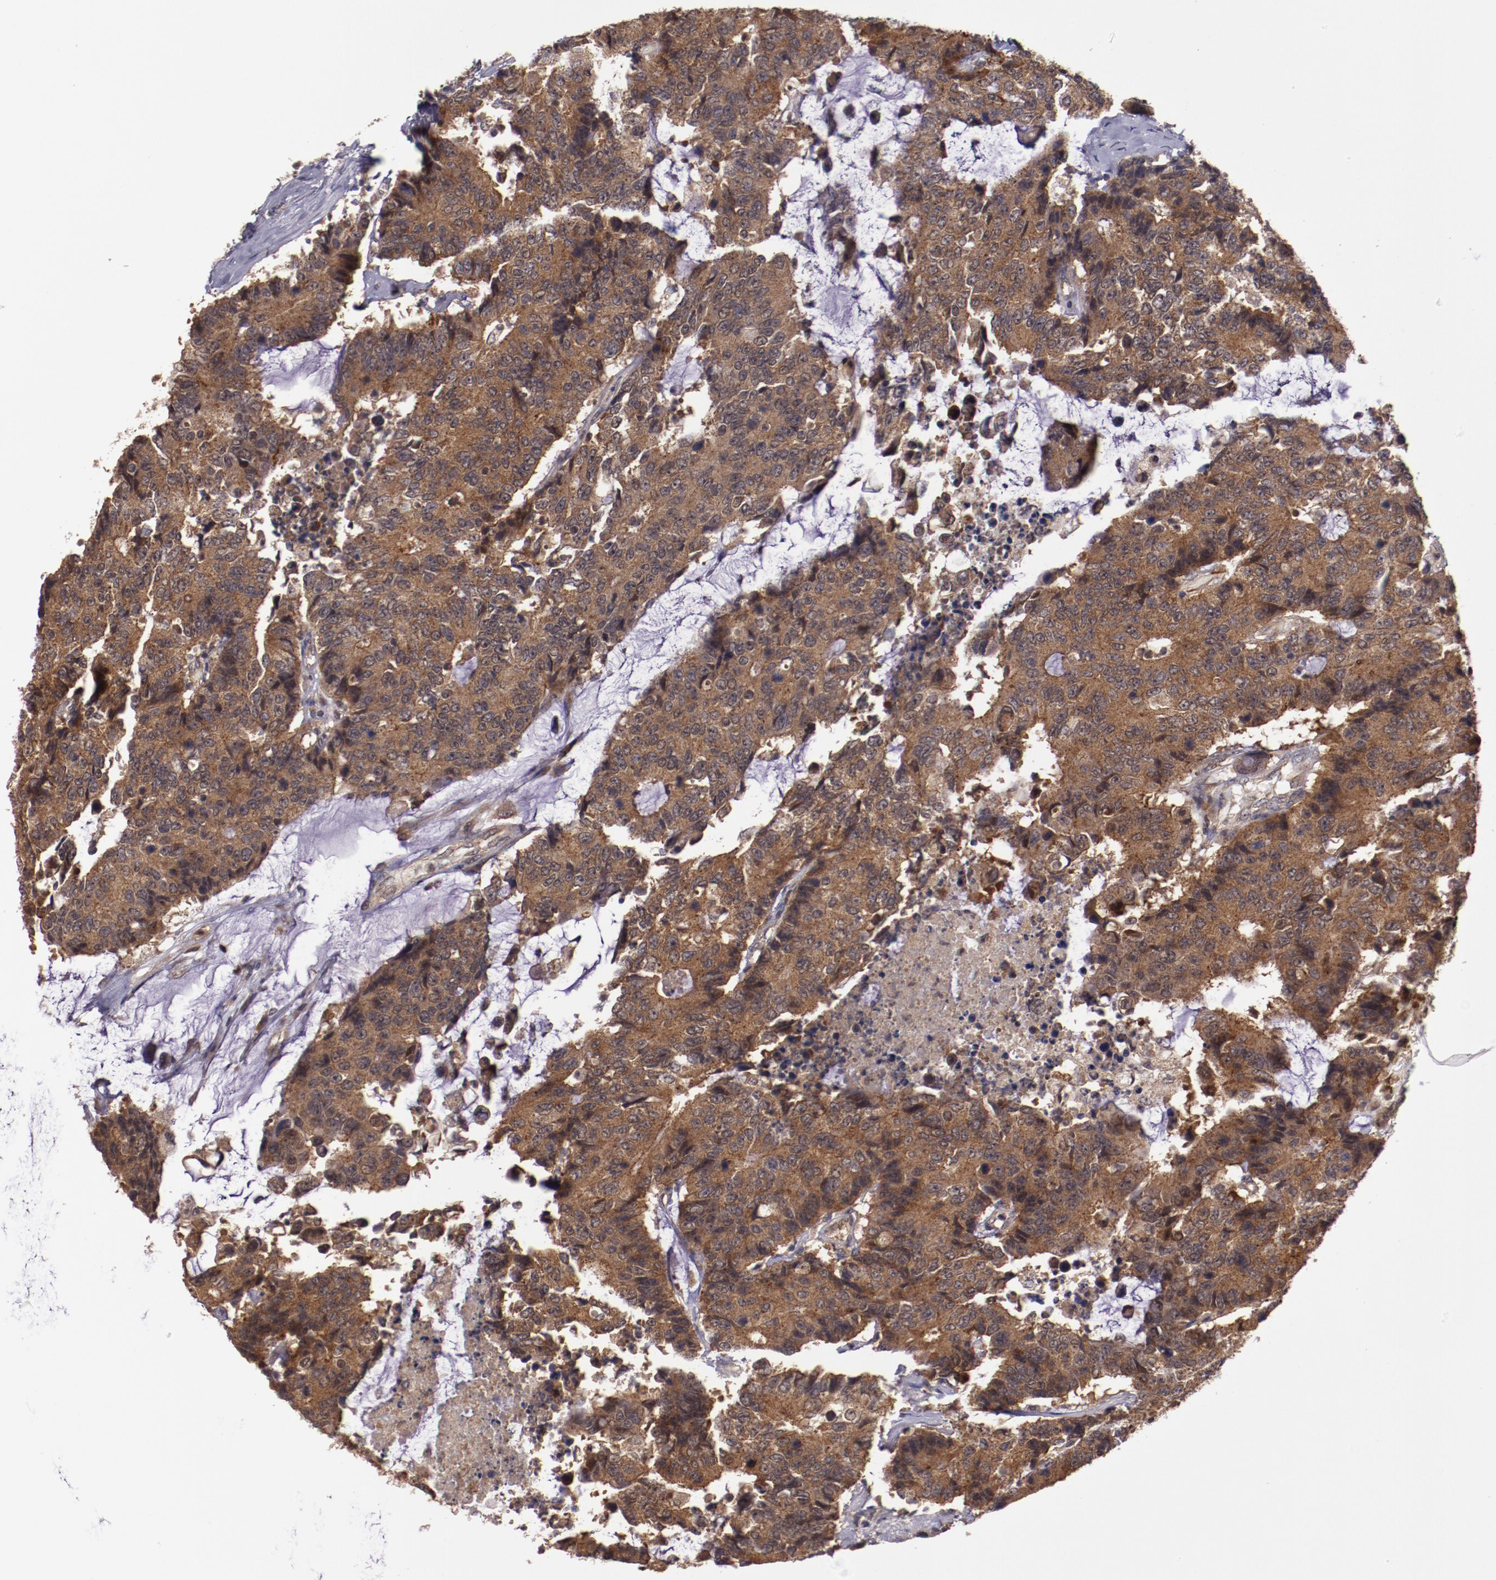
{"staining": {"intensity": "moderate", "quantity": ">75%", "location": "cytoplasmic/membranous"}, "tissue": "colorectal cancer", "cell_type": "Tumor cells", "image_type": "cancer", "snomed": [{"axis": "morphology", "description": "Adenocarcinoma, NOS"}, {"axis": "topography", "description": "Colon"}], "caption": "High-power microscopy captured an immunohistochemistry histopathology image of adenocarcinoma (colorectal), revealing moderate cytoplasmic/membranous expression in approximately >75% of tumor cells.", "gene": "FTSJ1", "patient": {"sex": "female", "age": 86}}